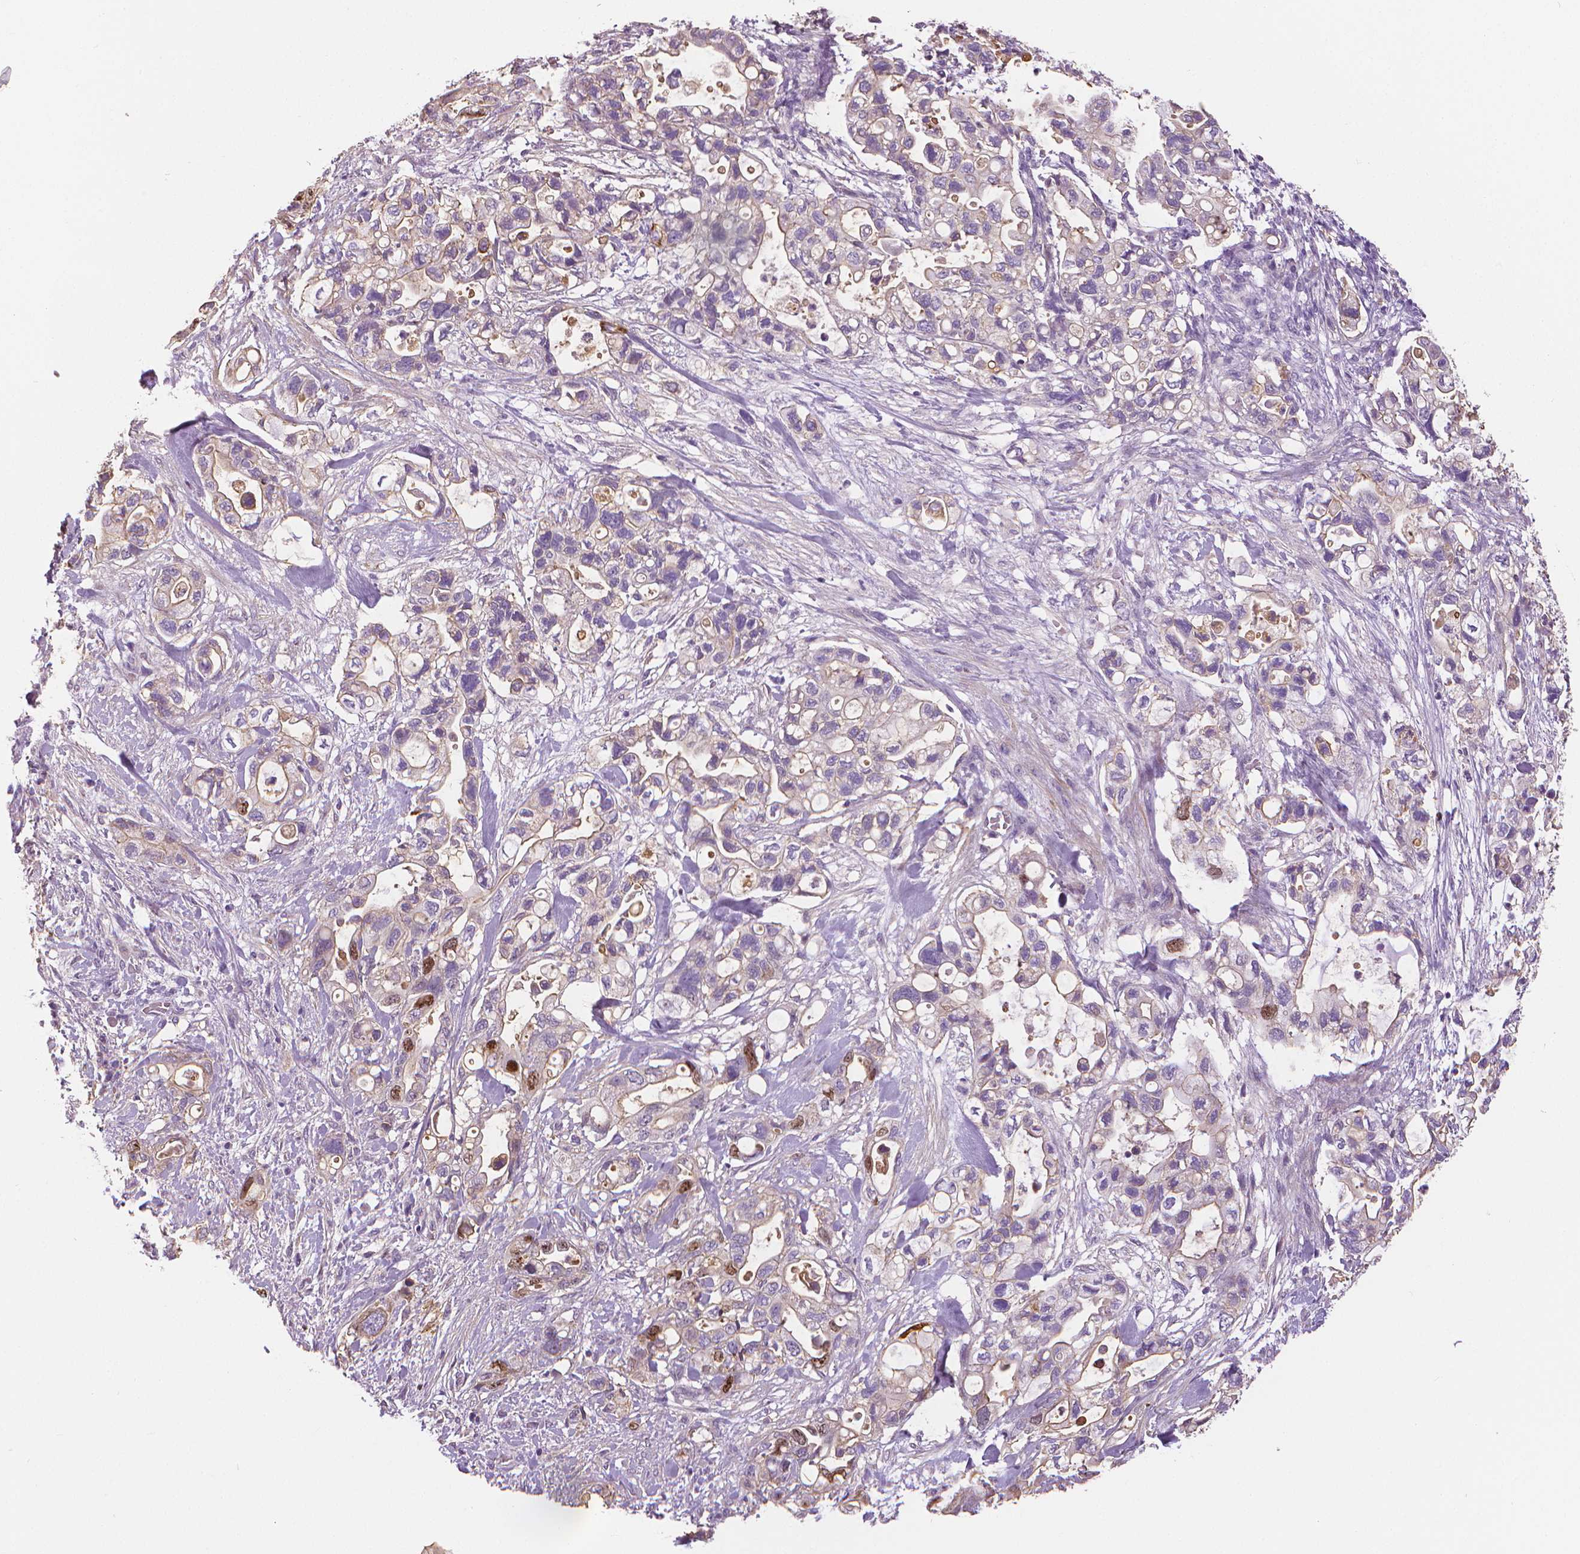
{"staining": {"intensity": "moderate", "quantity": "<25%", "location": "cytoplasmic/membranous,nuclear"}, "tissue": "pancreatic cancer", "cell_type": "Tumor cells", "image_type": "cancer", "snomed": [{"axis": "morphology", "description": "Adenocarcinoma, NOS"}, {"axis": "topography", "description": "Pancreas"}], "caption": "Immunohistochemical staining of human pancreatic cancer reveals moderate cytoplasmic/membranous and nuclear protein expression in approximately <25% of tumor cells.", "gene": "MKI67", "patient": {"sex": "female", "age": 72}}